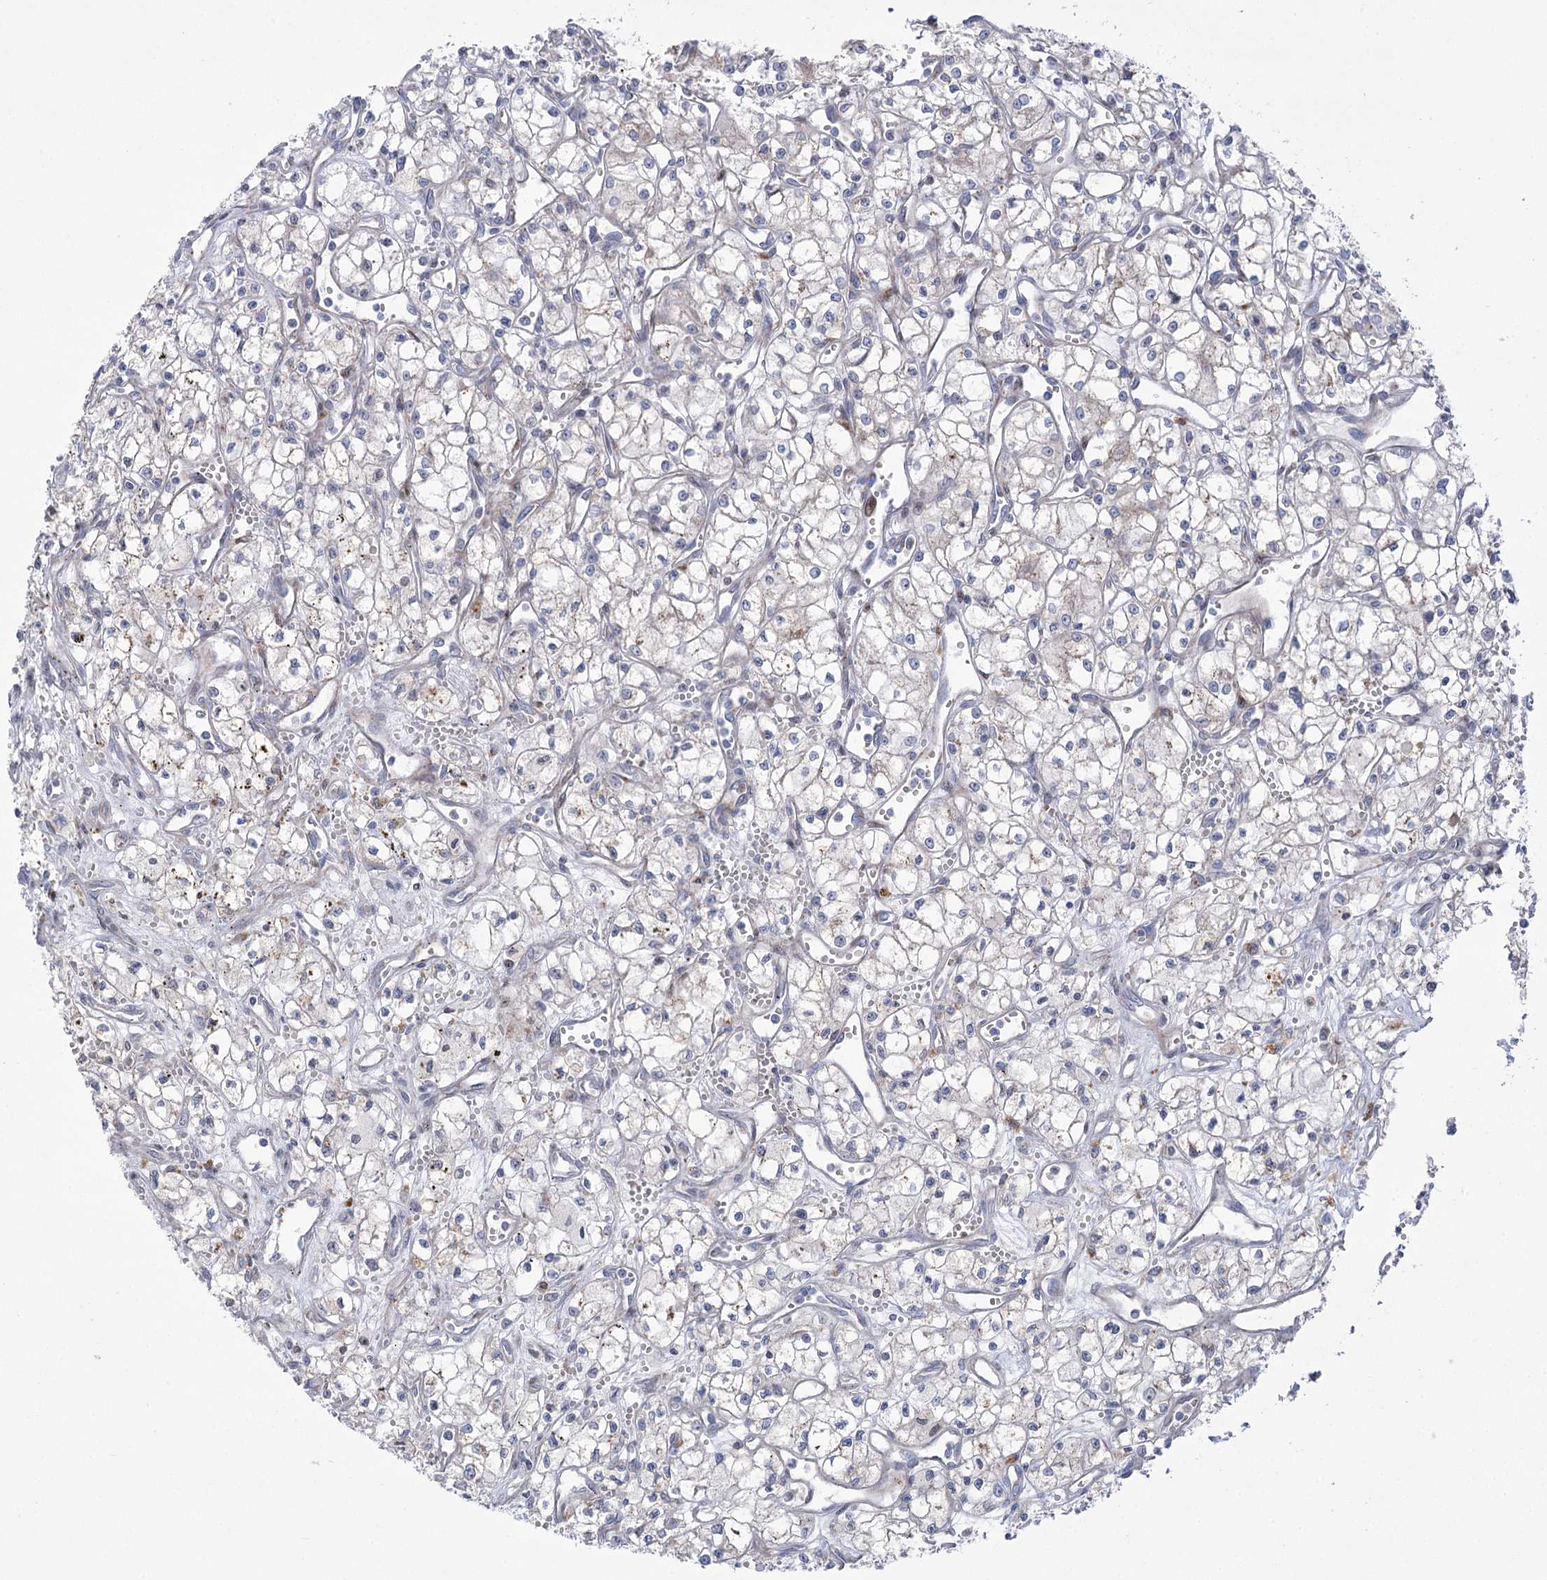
{"staining": {"intensity": "negative", "quantity": "none", "location": "none"}, "tissue": "renal cancer", "cell_type": "Tumor cells", "image_type": "cancer", "snomed": [{"axis": "morphology", "description": "Adenocarcinoma, NOS"}, {"axis": "topography", "description": "Kidney"}], "caption": "The photomicrograph exhibits no staining of tumor cells in renal cancer. (DAB (3,3'-diaminobenzidine) immunohistochemistry with hematoxylin counter stain).", "gene": "NME7", "patient": {"sex": "male", "age": 59}}